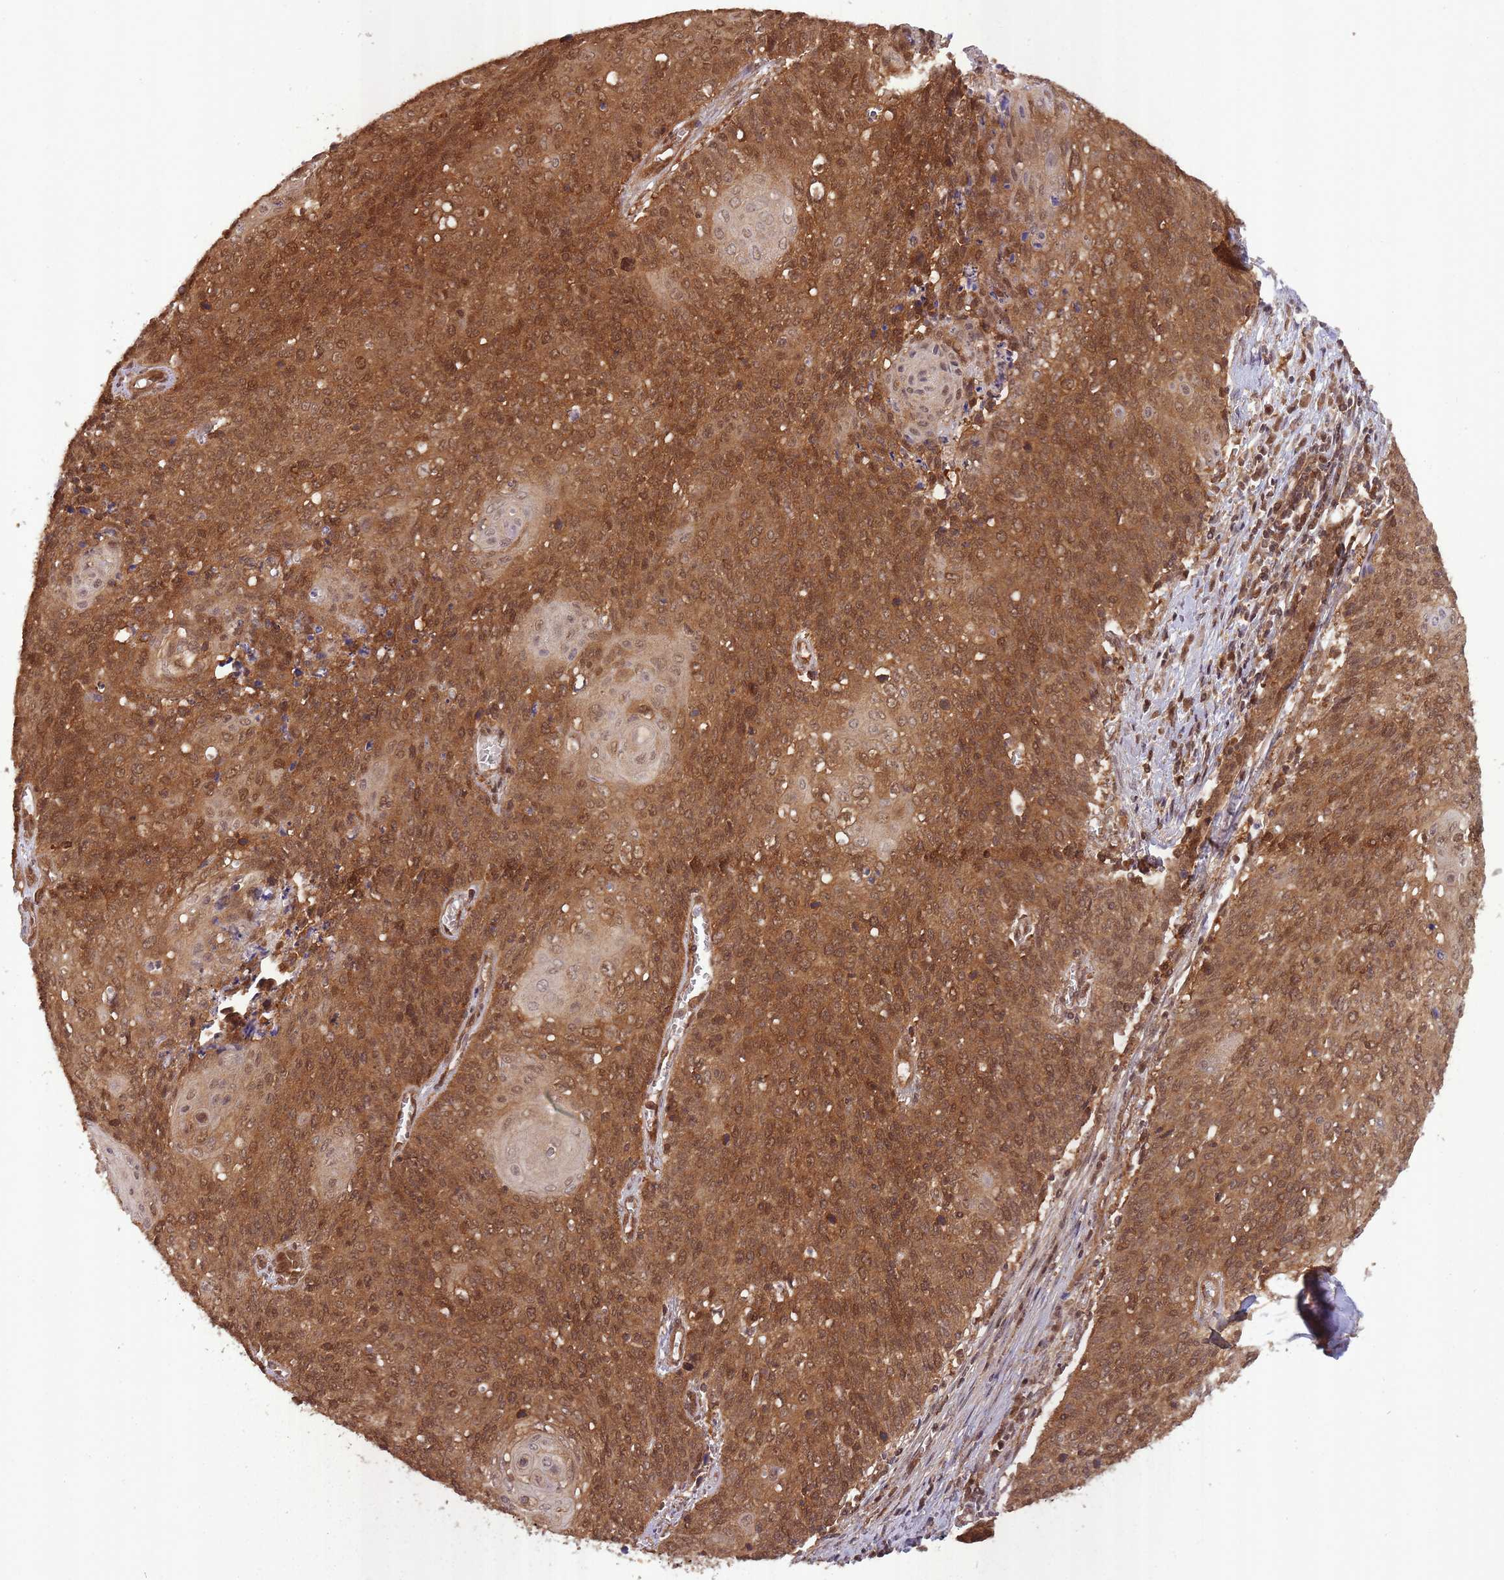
{"staining": {"intensity": "moderate", "quantity": ">75%", "location": "cytoplasmic/membranous,nuclear"}, "tissue": "cervical cancer", "cell_type": "Tumor cells", "image_type": "cancer", "snomed": [{"axis": "morphology", "description": "Squamous cell carcinoma, NOS"}, {"axis": "topography", "description": "Cervix"}], "caption": "IHC of cervical squamous cell carcinoma shows medium levels of moderate cytoplasmic/membranous and nuclear staining in approximately >75% of tumor cells. Immunohistochemistry (ihc) stains the protein in brown and the nuclei are stained blue.", "gene": "PPP6R3", "patient": {"sex": "female", "age": 39}}